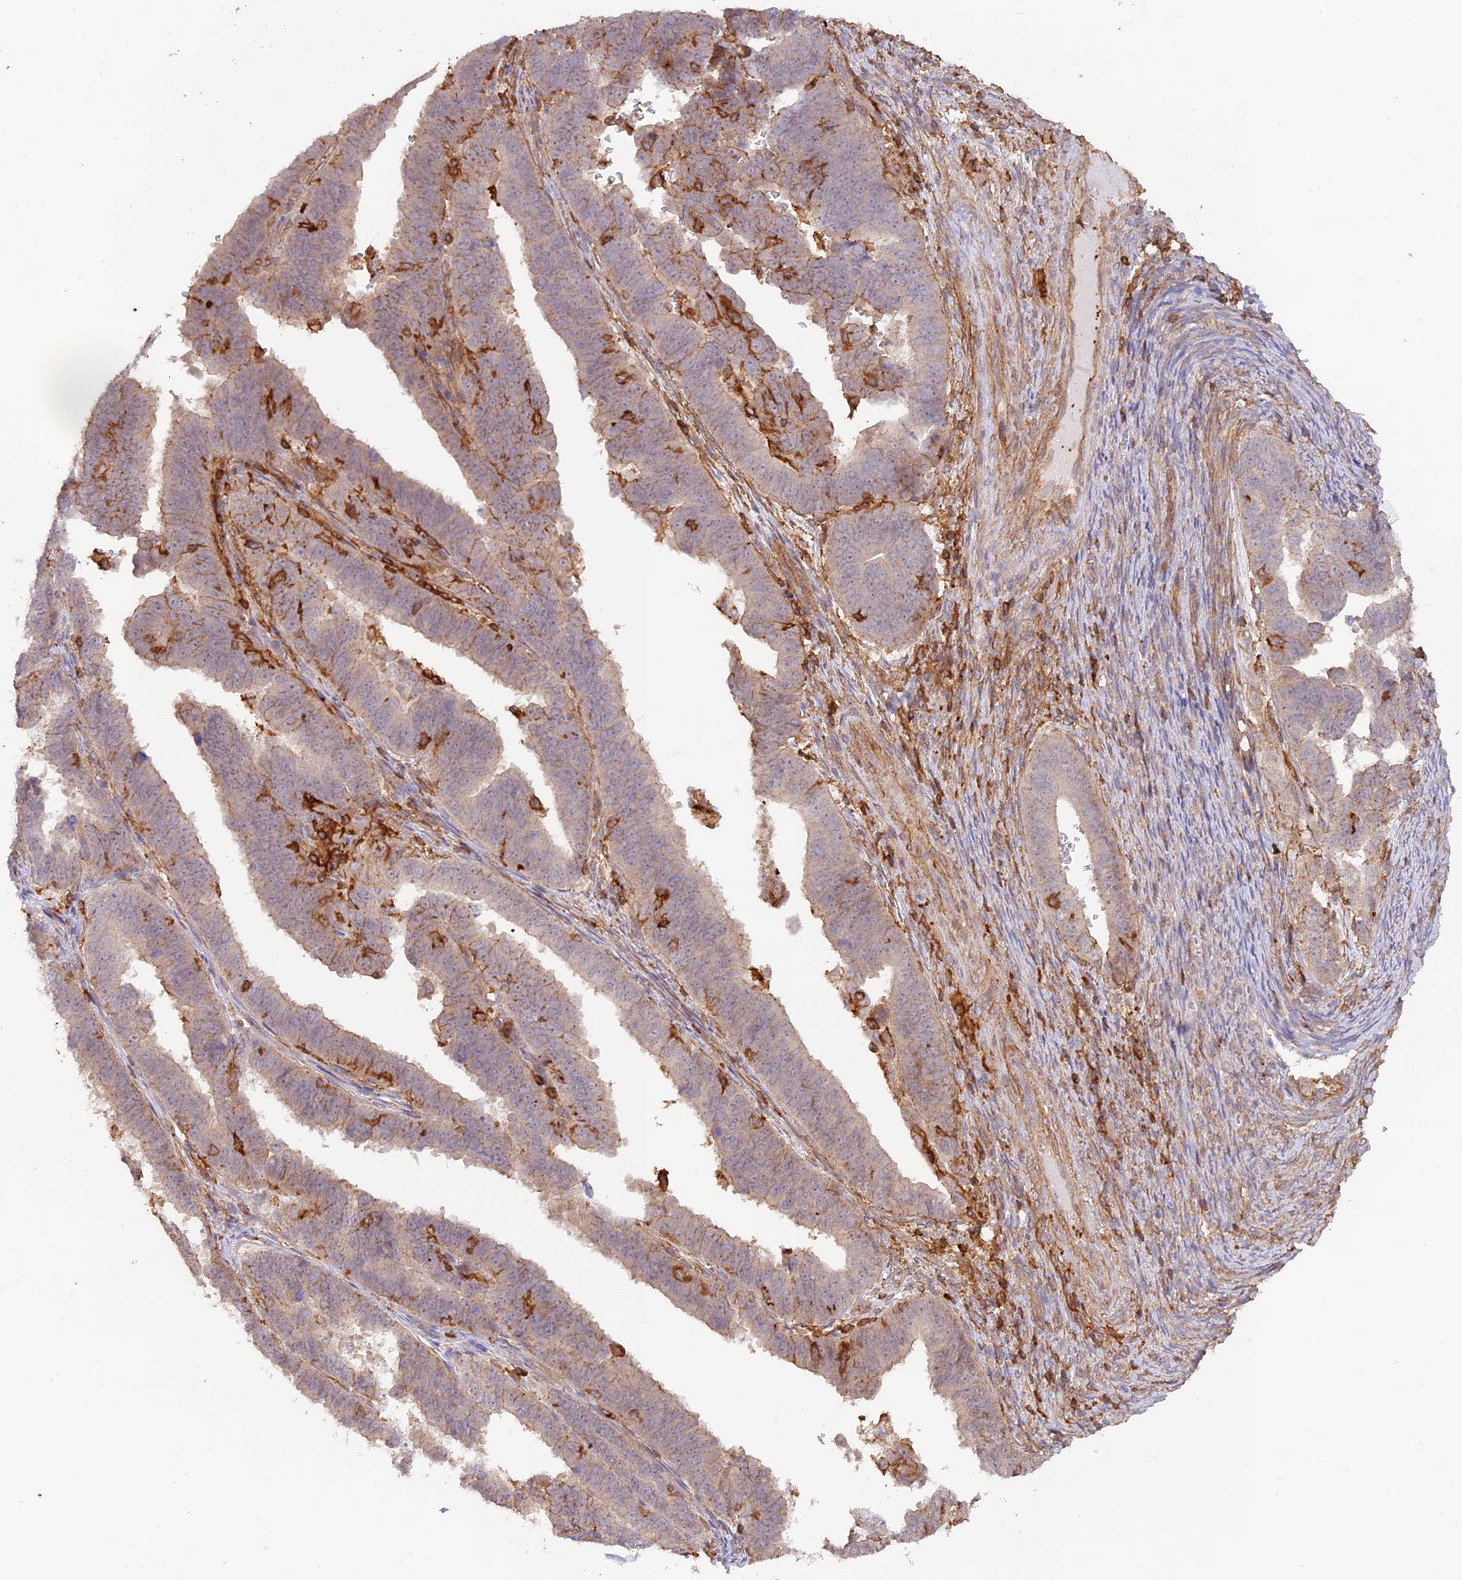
{"staining": {"intensity": "moderate", "quantity": "<25%", "location": "cytoplasmic/membranous"}, "tissue": "endometrial cancer", "cell_type": "Tumor cells", "image_type": "cancer", "snomed": [{"axis": "morphology", "description": "Adenocarcinoma, NOS"}, {"axis": "topography", "description": "Endometrium"}], "caption": "The immunohistochemical stain labels moderate cytoplasmic/membranous expression in tumor cells of endometrial cancer (adenocarcinoma) tissue. The protein of interest is shown in brown color, while the nuclei are stained blue.", "gene": "DENND1C", "patient": {"sex": "female", "age": 75}}